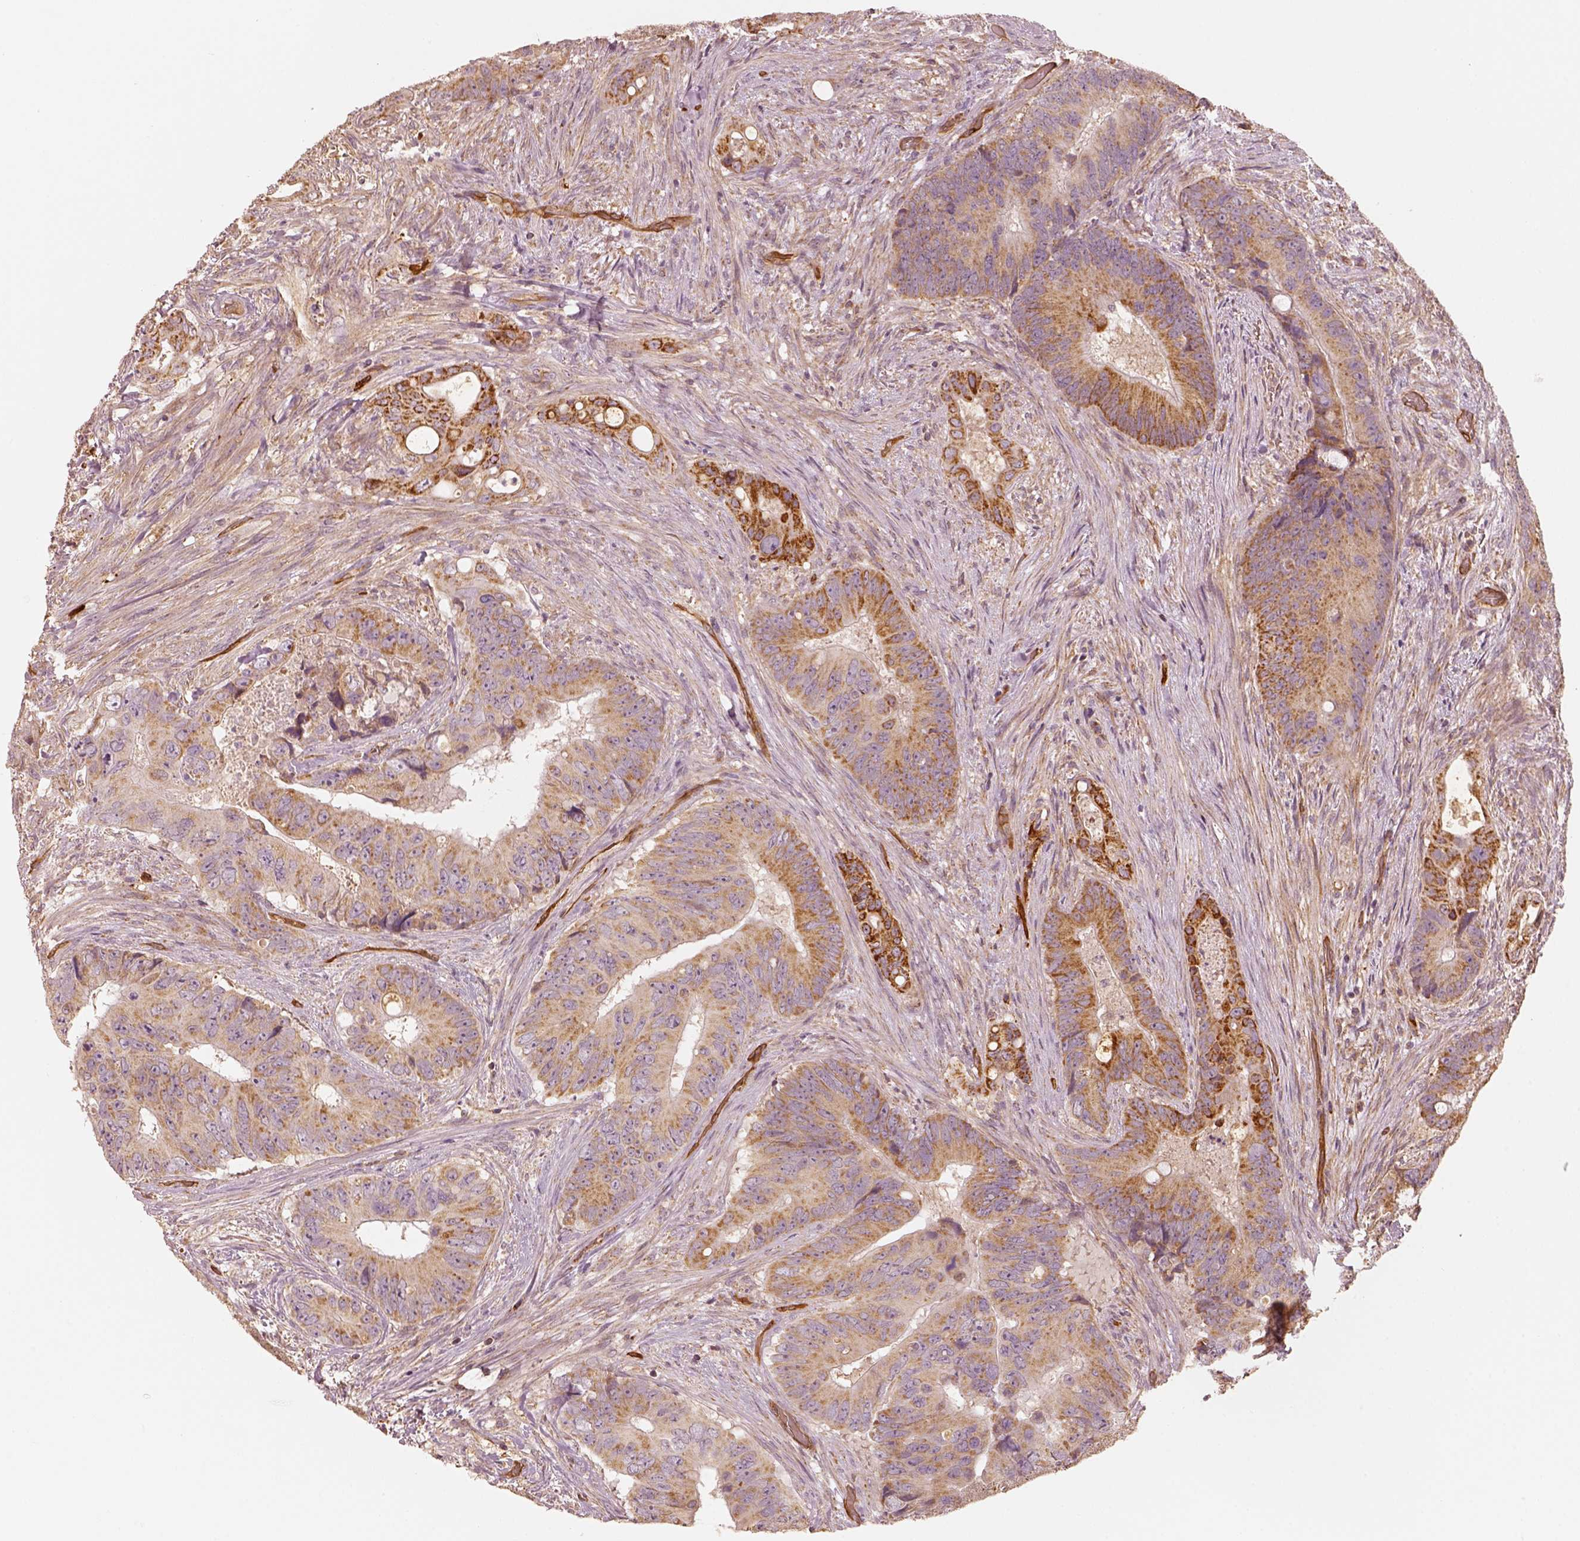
{"staining": {"intensity": "moderate", "quantity": ">75%", "location": "cytoplasmic/membranous"}, "tissue": "colorectal cancer", "cell_type": "Tumor cells", "image_type": "cancer", "snomed": [{"axis": "morphology", "description": "Adenocarcinoma, NOS"}, {"axis": "topography", "description": "Rectum"}], "caption": "A micrograph showing moderate cytoplasmic/membranous staining in about >75% of tumor cells in colorectal adenocarcinoma, as visualized by brown immunohistochemical staining.", "gene": "FSCN1", "patient": {"sex": "male", "age": 78}}